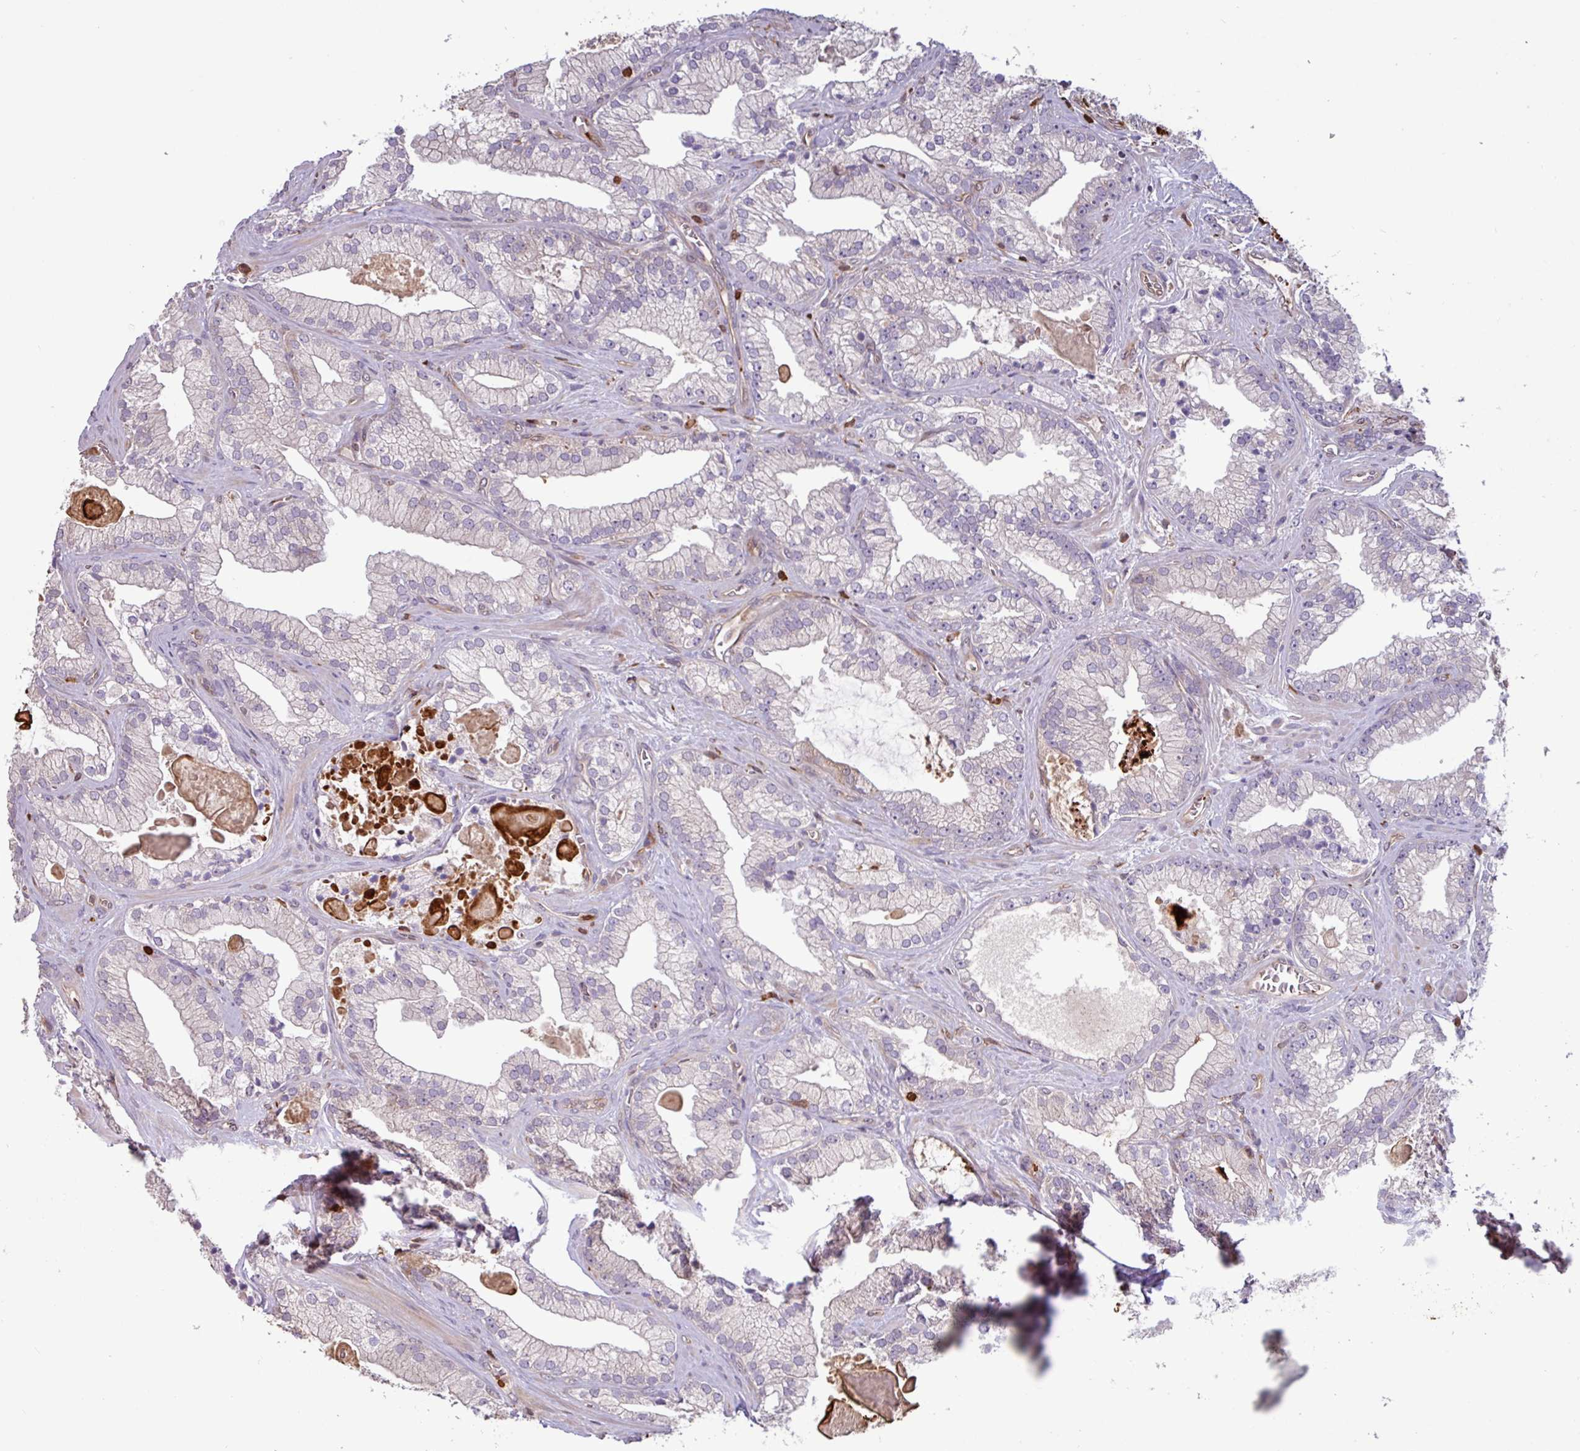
{"staining": {"intensity": "negative", "quantity": "none", "location": "none"}, "tissue": "prostate cancer", "cell_type": "Tumor cells", "image_type": "cancer", "snomed": [{"axis": "morphology", "description": "Adenocarcinoma, High grade"}, {"axis": "topography", "description": "Prostate"}], "caption": "A histopathology image of human high-grade adenocarcinoma (prostate) is negative for staining in tumor cells.", "gene": "SEC61G", "patient": {"sex": "male", "age": 68}}